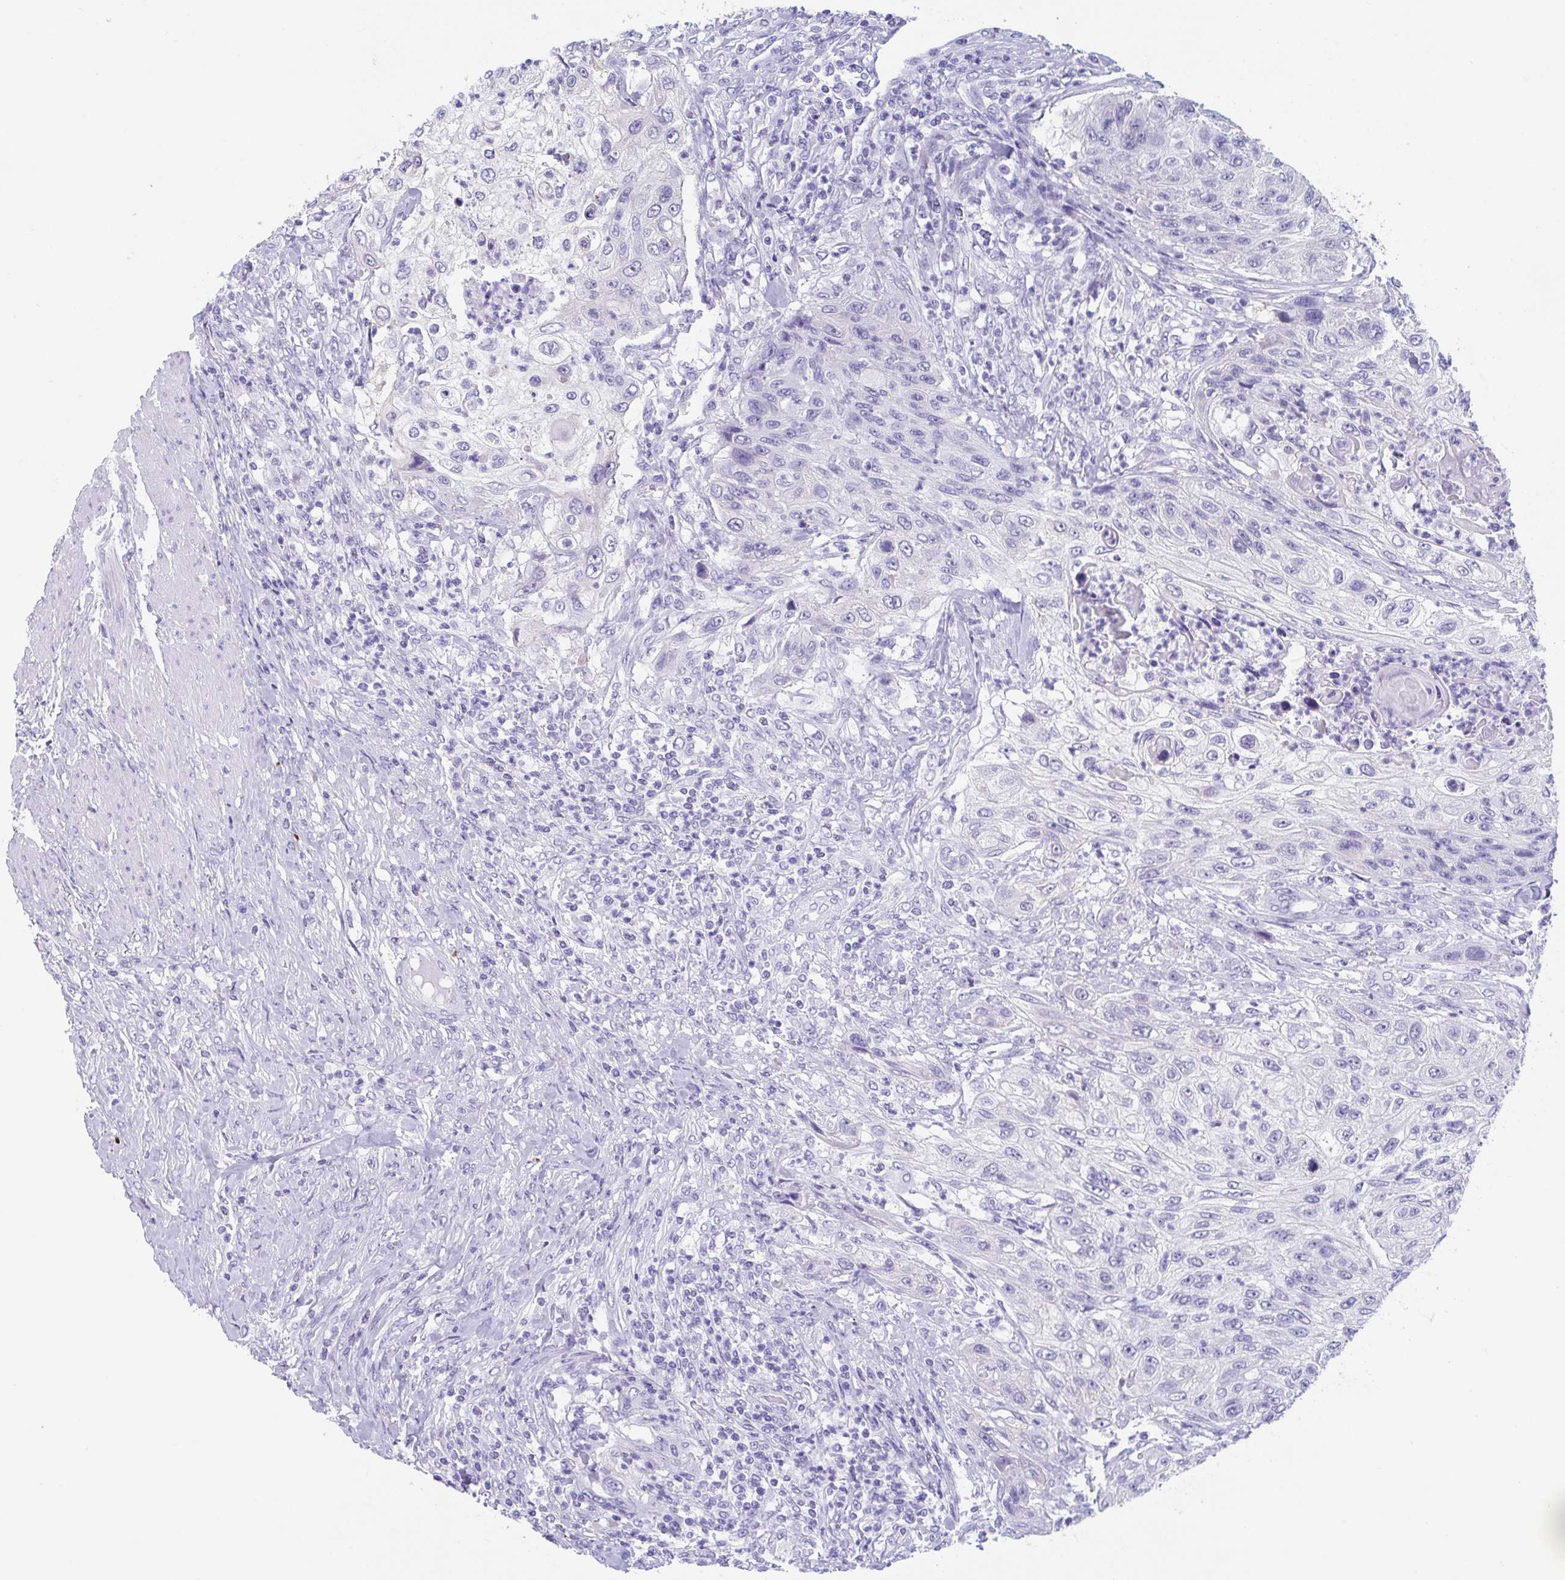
{"staining": {"intensity": "negative", "quantity": "none", "location": "none"}, "tissue": "urothelial cancer", "cell_type": "Tumor cells", "image_type": "cancer", "snomed": [{"axis": "morphology", "description": "Urothelial carcinoma, High grade"}, {"axis": "topography", "description": "Urinary bladder"}], "caption": "This photomicrograph is of urothelial cancer stained with immunohistochemistry to label a protein in brown with the nuclei are counter-stained blue. There is no staining in tumor cells. The staining is performed using DAB (3,3'-diaminobenzidine) brown chromogen with nuclei counter-stained in using hematoxylin.", "gene": "TTC30B", "patient": {"sex": "female", "age": 60}}